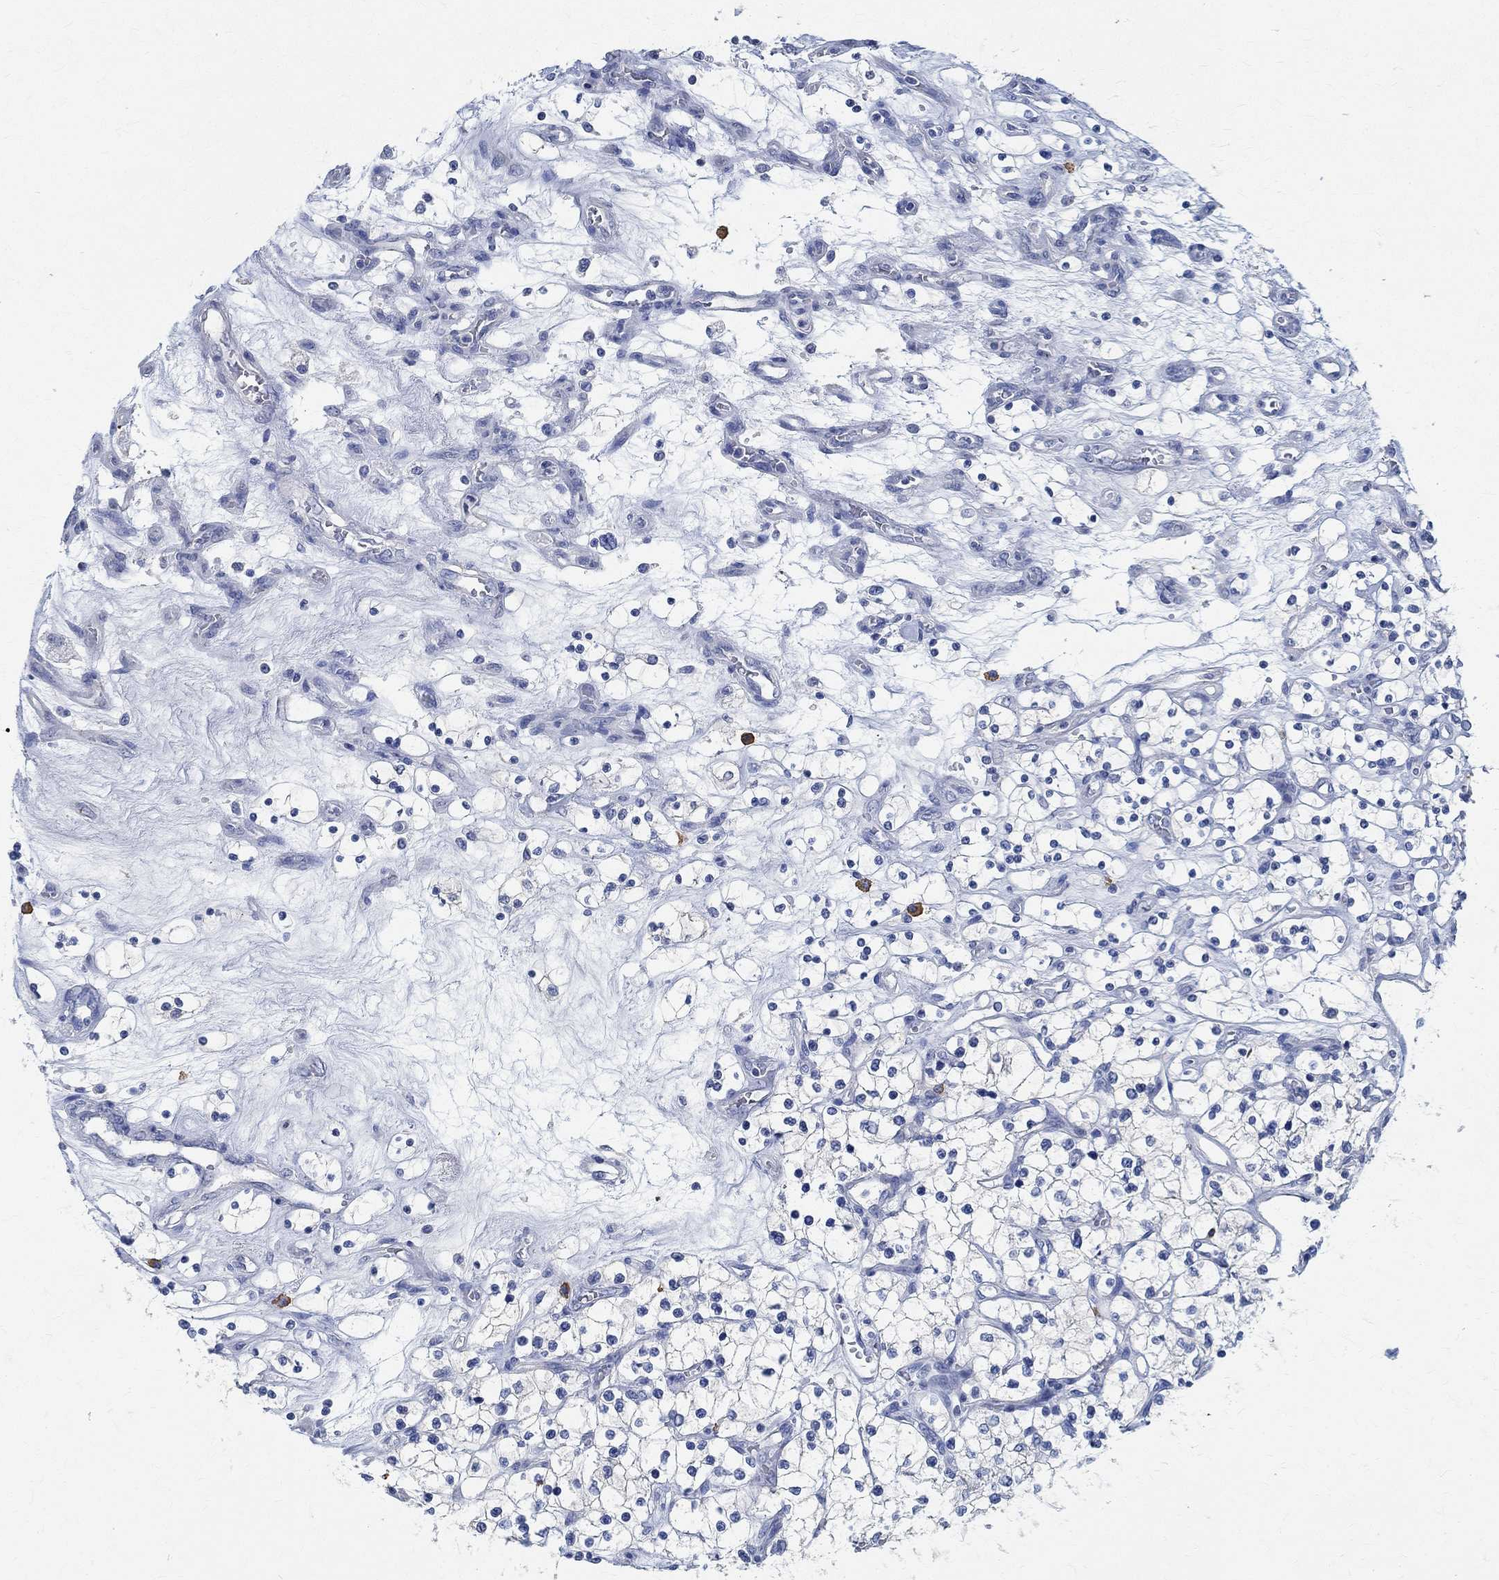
{"staining": {"intensity": "negative", "quantity": "none", "location": "none"}, "tissue": "renal cancer", "cell_type": "Tumor cells", "image_type": "cancer", "snomed": [{"axis": "morphology", "description": "Adenocarcinoma, NOS"}, {"axis": "topography", "description": "Kidney"}], "caption": "The micrograph exhibits no staining of tumor cells in renal cancer (adenocarcinoma).", "gene": "PRX", "patient": {"sex": "female", "age": 69}}